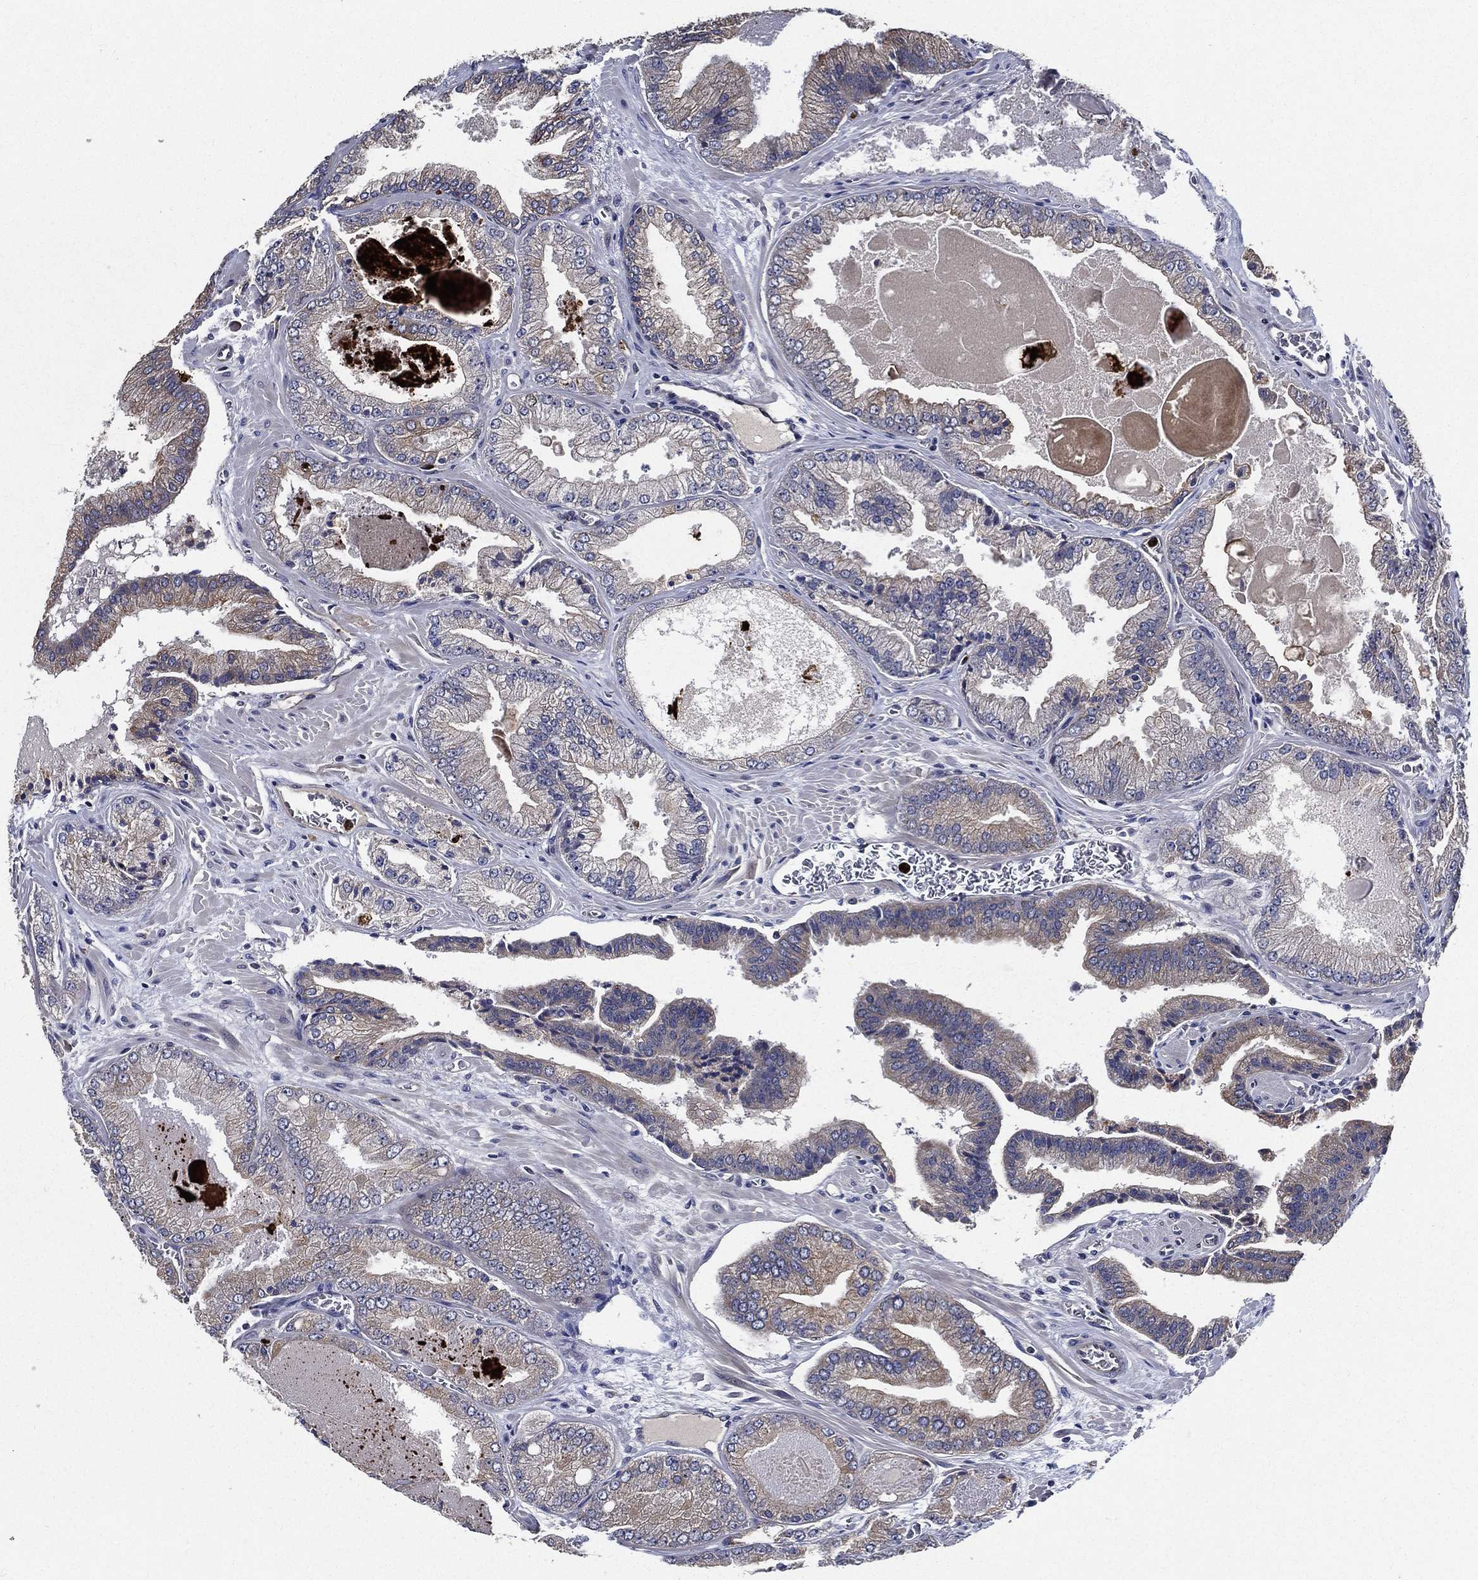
{"staining": {"intensity": "weak", "quantity": "<25%", "location": "cytoplasmic/membranous"}, "tissue": "prostate cancer", "cell_type": "Tumor cells", "image_type": "cancer", "snomed": [{"axis": "morphology", "description": "Adenocarcinoma, Low grade"}, {"axis": "topography", "description": "Prostate"}], "caption": "High magnification brightfield microscopy of low-grade adenocarcinoma (prostate) stained with DAB (brown) and counterstained with hematoxylin (blue): tumor cells show no significant expression. (Immunohistochemistry, brightfield microscopy, high magnification).", "gene": "KIF20B", "patient": {"sex": "male", "age": 72}}